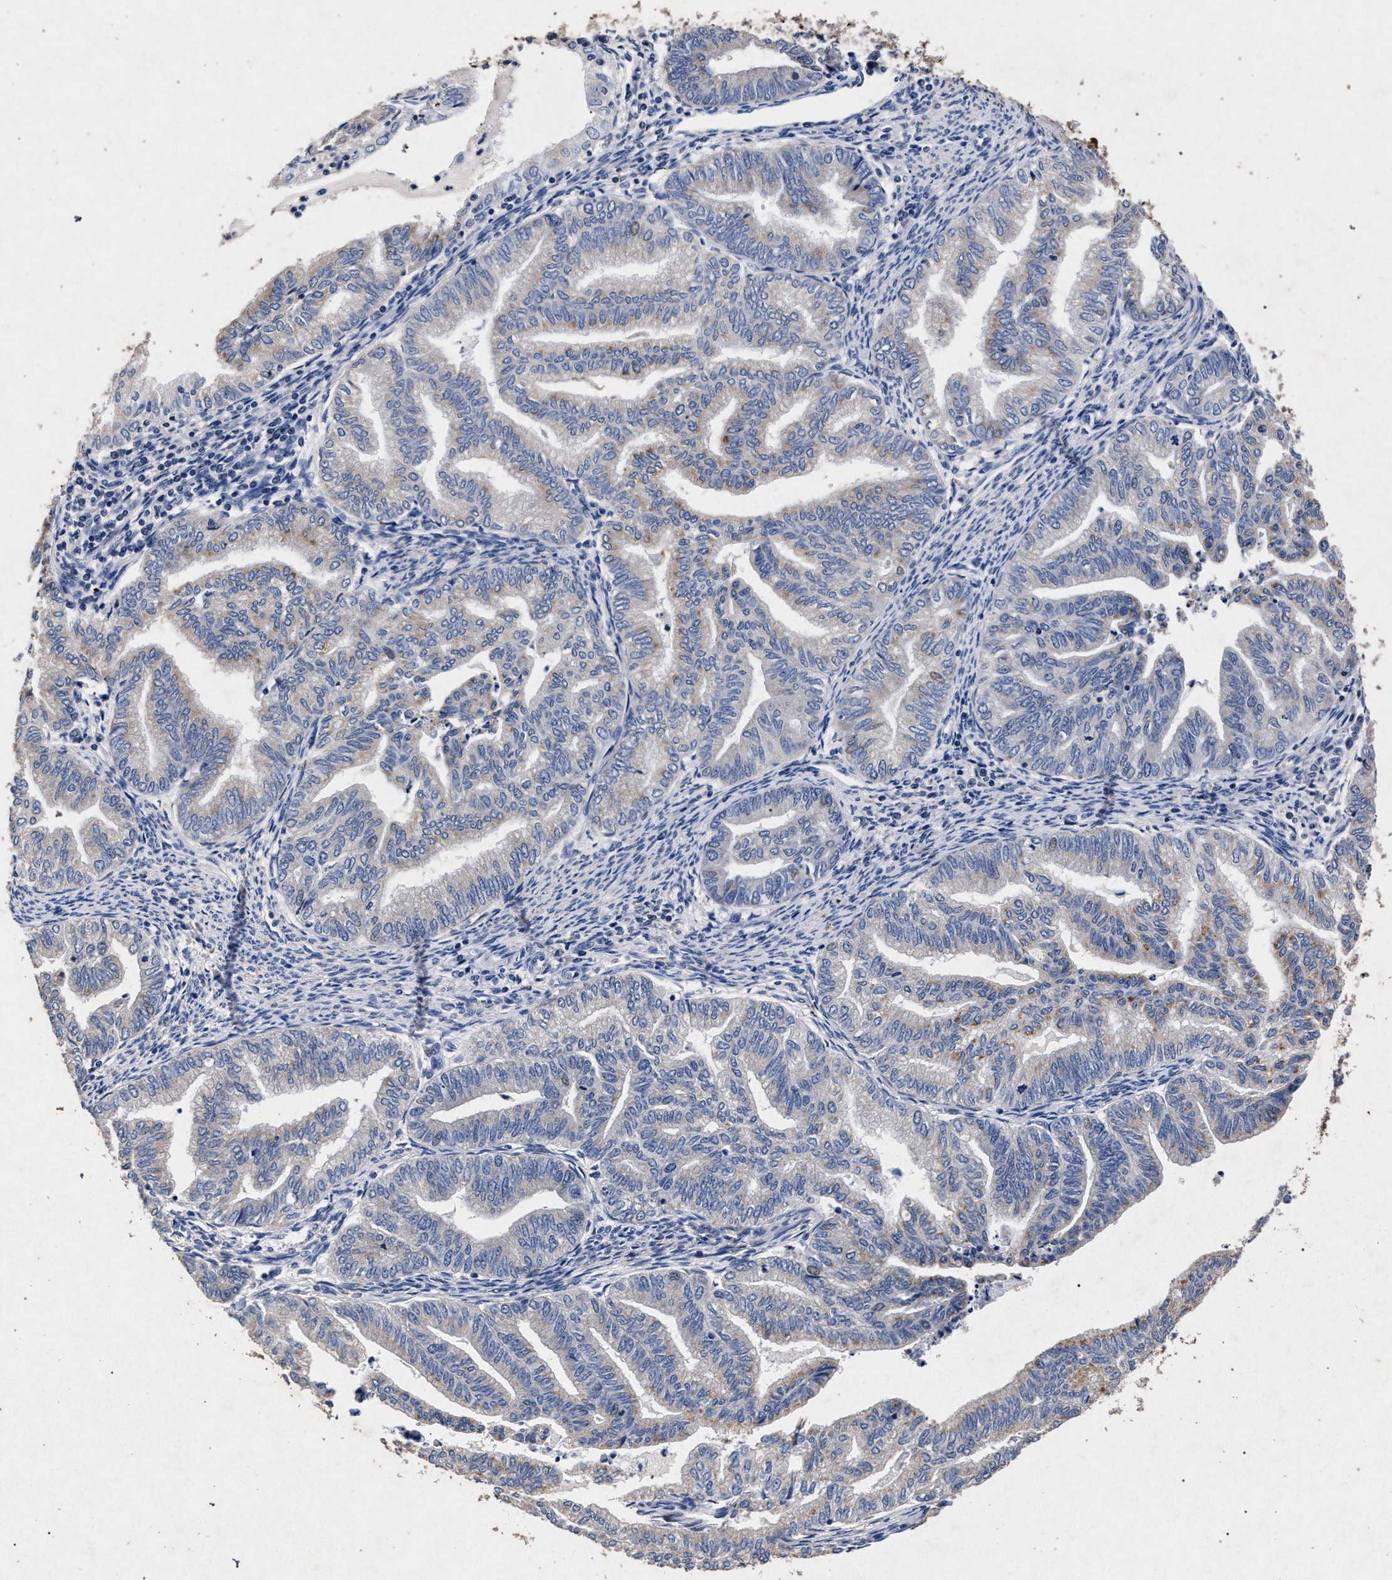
{"staining": {"intensity": "negative", "quantity": "none", "location": "none"}, "tissue": "endometrial cancer", "cell_type": "Tumor cells", "image_type": "cancer", "snomed": [{"axis": "morphology", "description": "Adenocarcinoma, NOS"}, {"axis": "topography", "description": "Endometrium"}], "caption": "A high-resolution photomicrograph shows IHC staining of endometrial cancer (adenocarcinoma), which displays no significant staining in tumor cells.", "gene": "ATP1A2", "patient": {"sex": "female", "age": 79}}